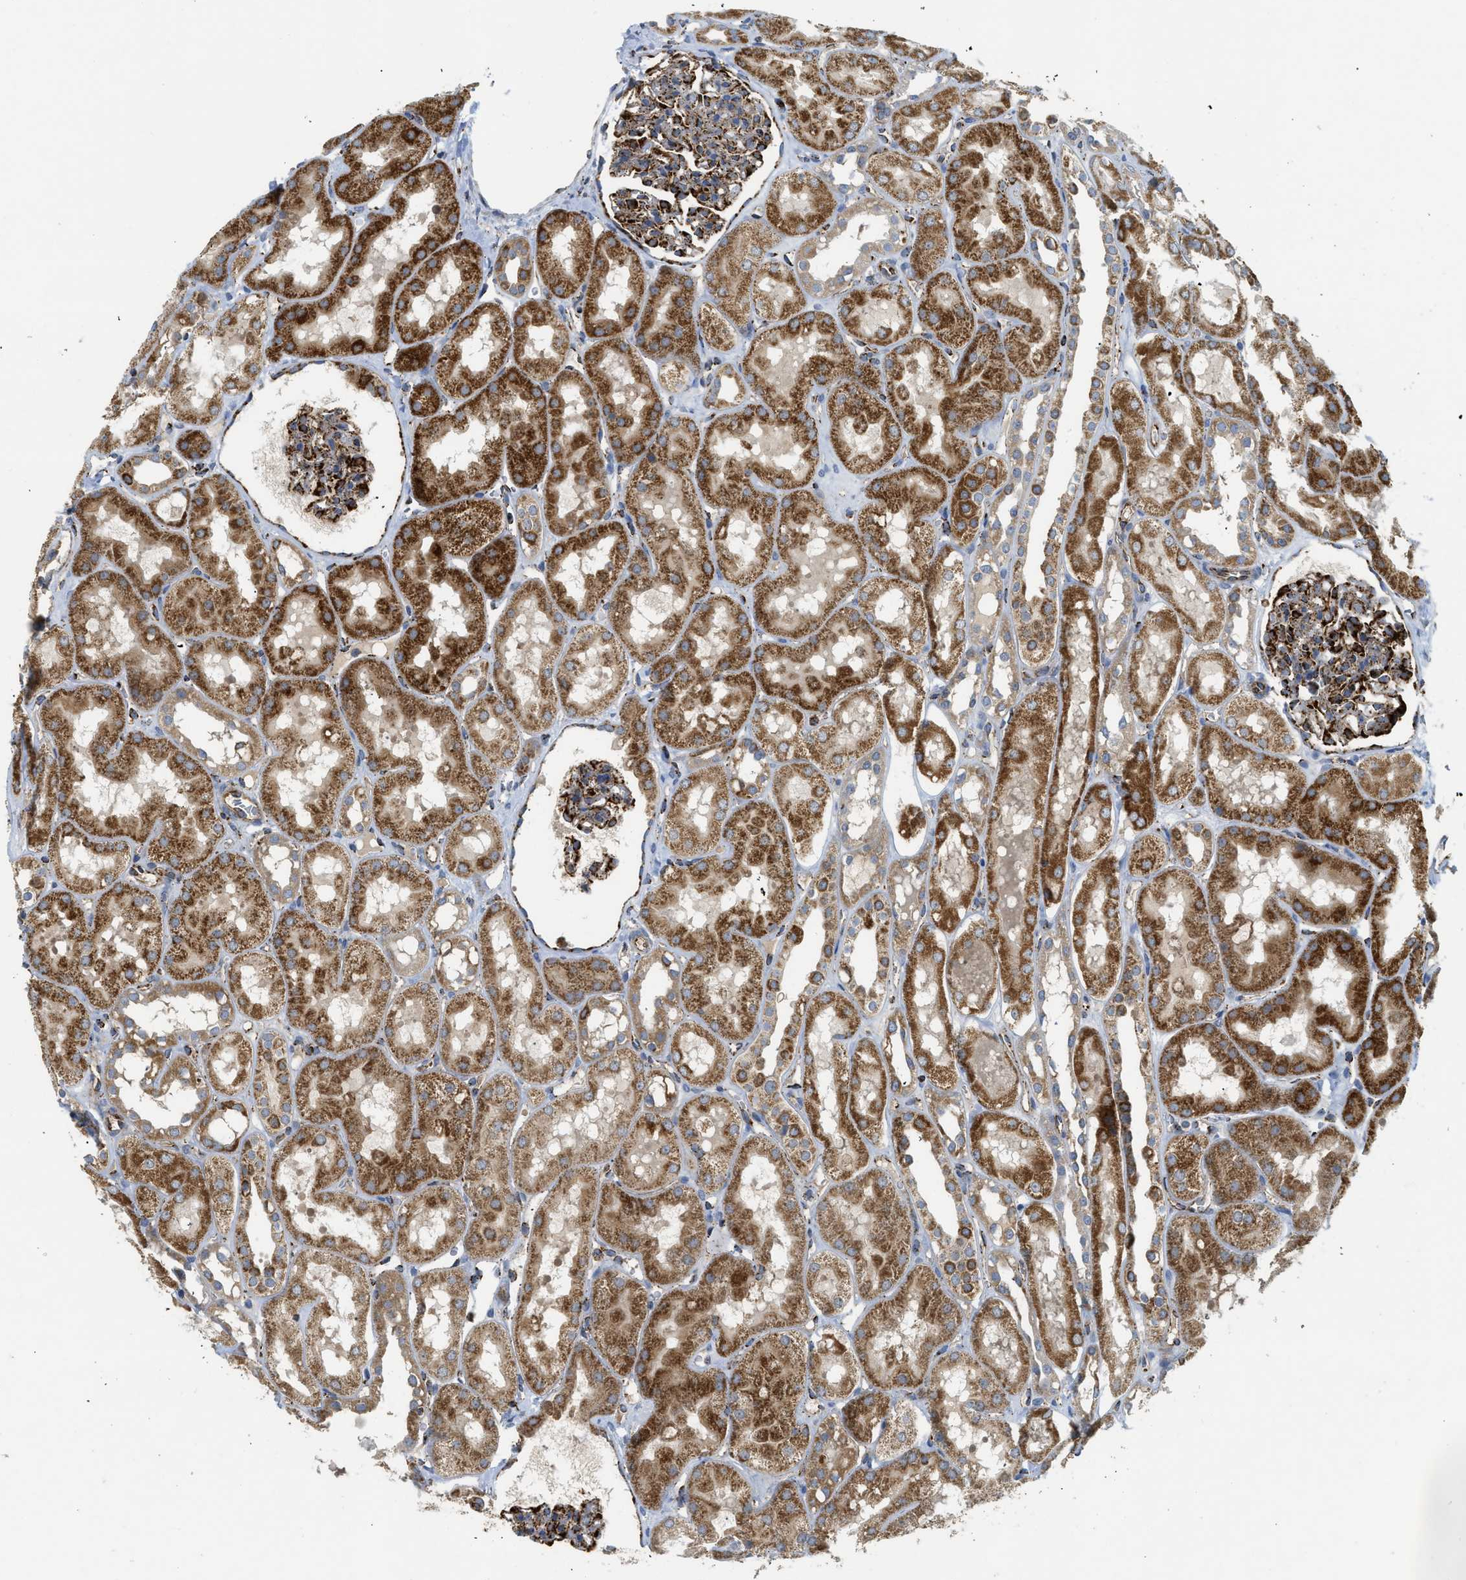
{"staining": {"intensity": "strong", "quantity": ">75%", "location": "cytoplasmic/membranous"}, "tissue": "kidney", "cell_type": "Cells in glomeruli", "image_type": "normal", "snomed": [{"axis": "morphology", "description": "Normal tissue, NOS"}, {"axis": "topography", "description": "Kidney"}, {"axis": "topography", "description": "Urinary bladder"}], "caption": "Protein staining of normal kidney shows strong cytoplasmic/membranous staining in approximately >75% of cells in glomeruli. (Stains: DAB in brown, nuclei in blue, Microscopy: brightfield microscopy at high magnification).", "gene": "SQOR", "patient": {"sex": "male", "age": 16}}